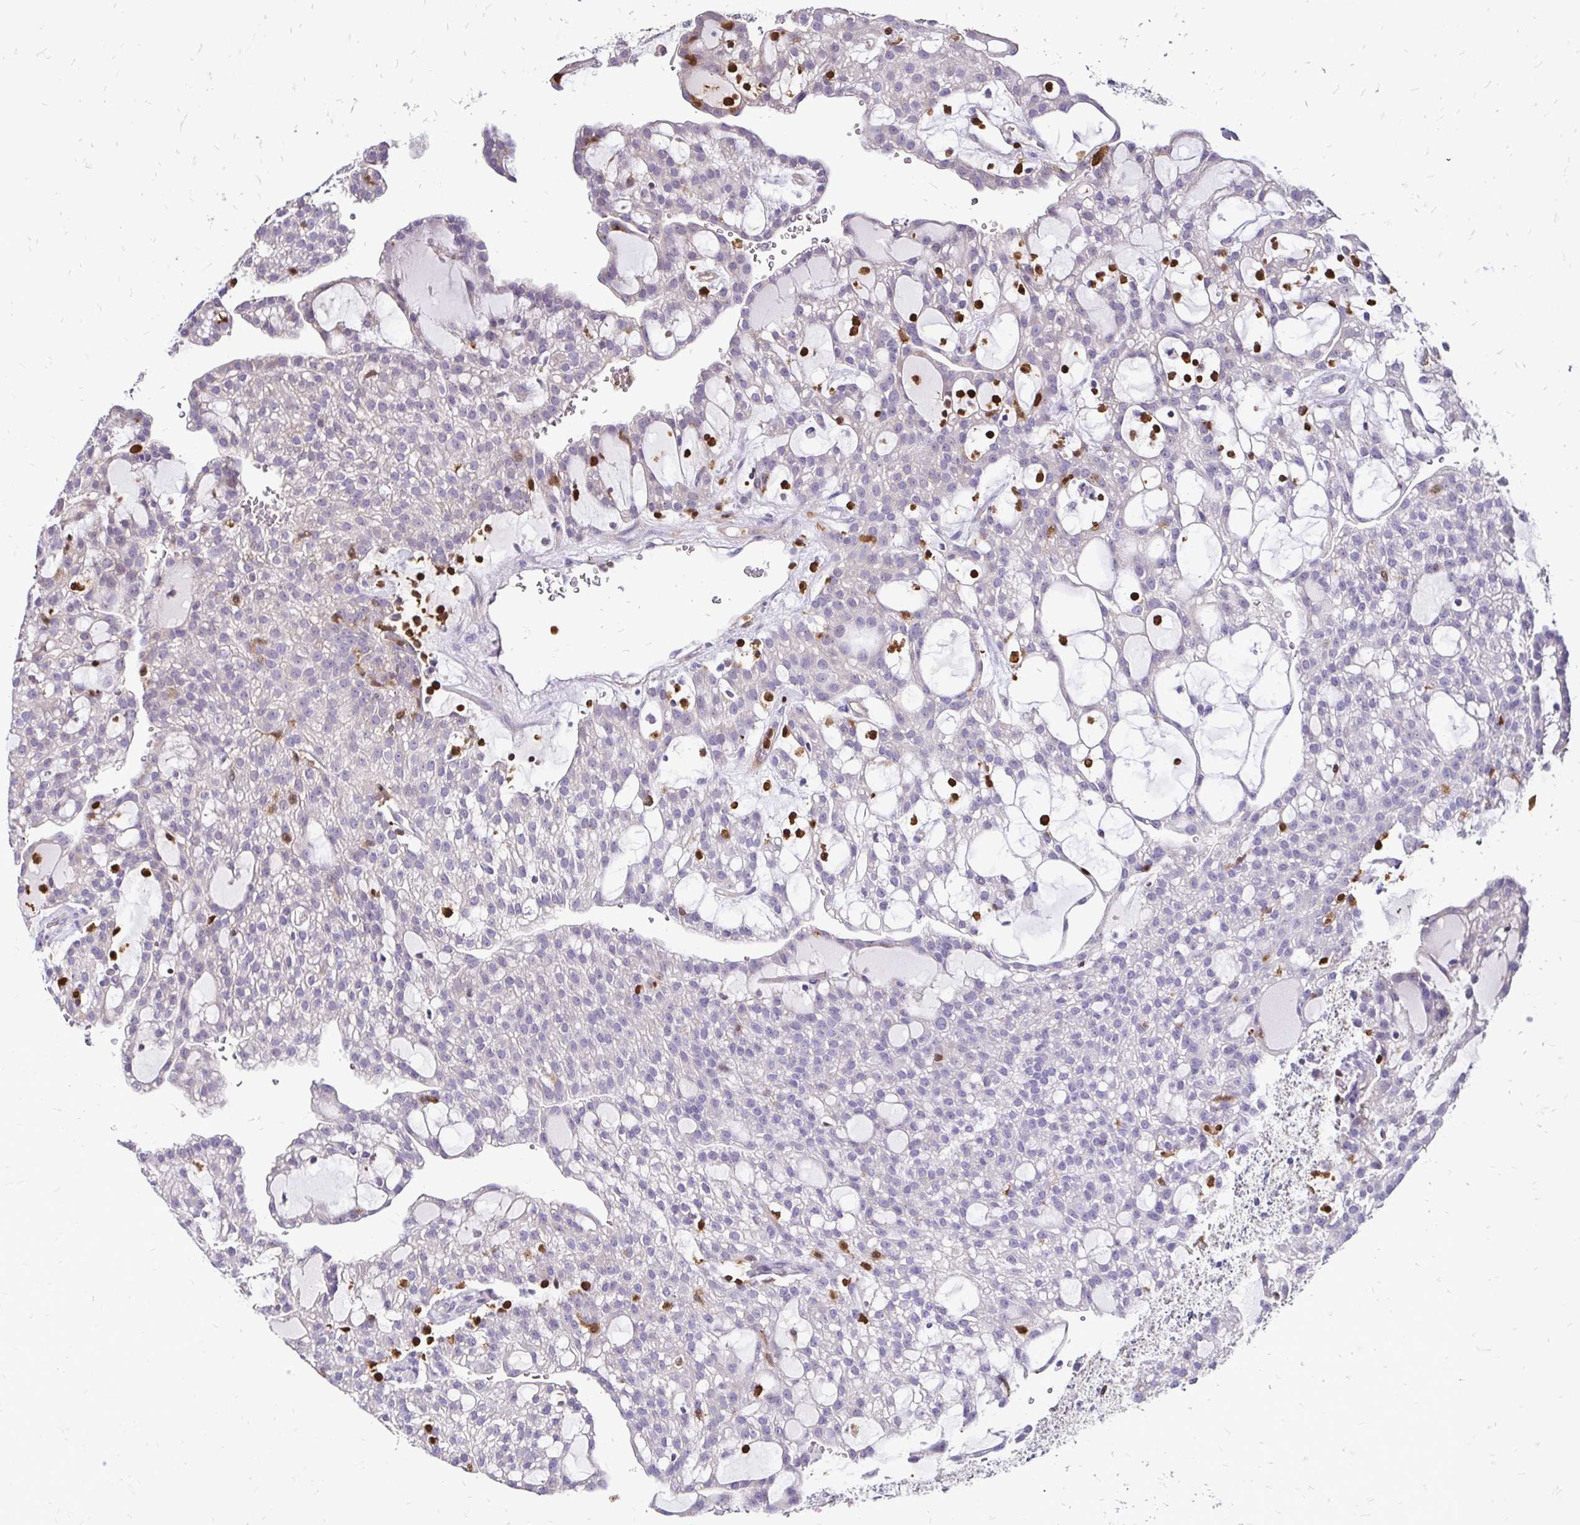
{"staining": {"intensity": "negative", "quantity": "none", "location": "none"}, "tissue": "renal cancer", "cell_type": "Tumor cells", "image_type": "cancer", "snomed": [{"axis": "morphology", "description": "Adenocarcinoma, NOS"}, {"axis": "topography", "description": "Kidney"}], "caption": "An image of human renal adenocarcinoma is negative for staining in tumor cells.", "gene": "ZFP1", "patient": {"sex": "male", "age": 63}}